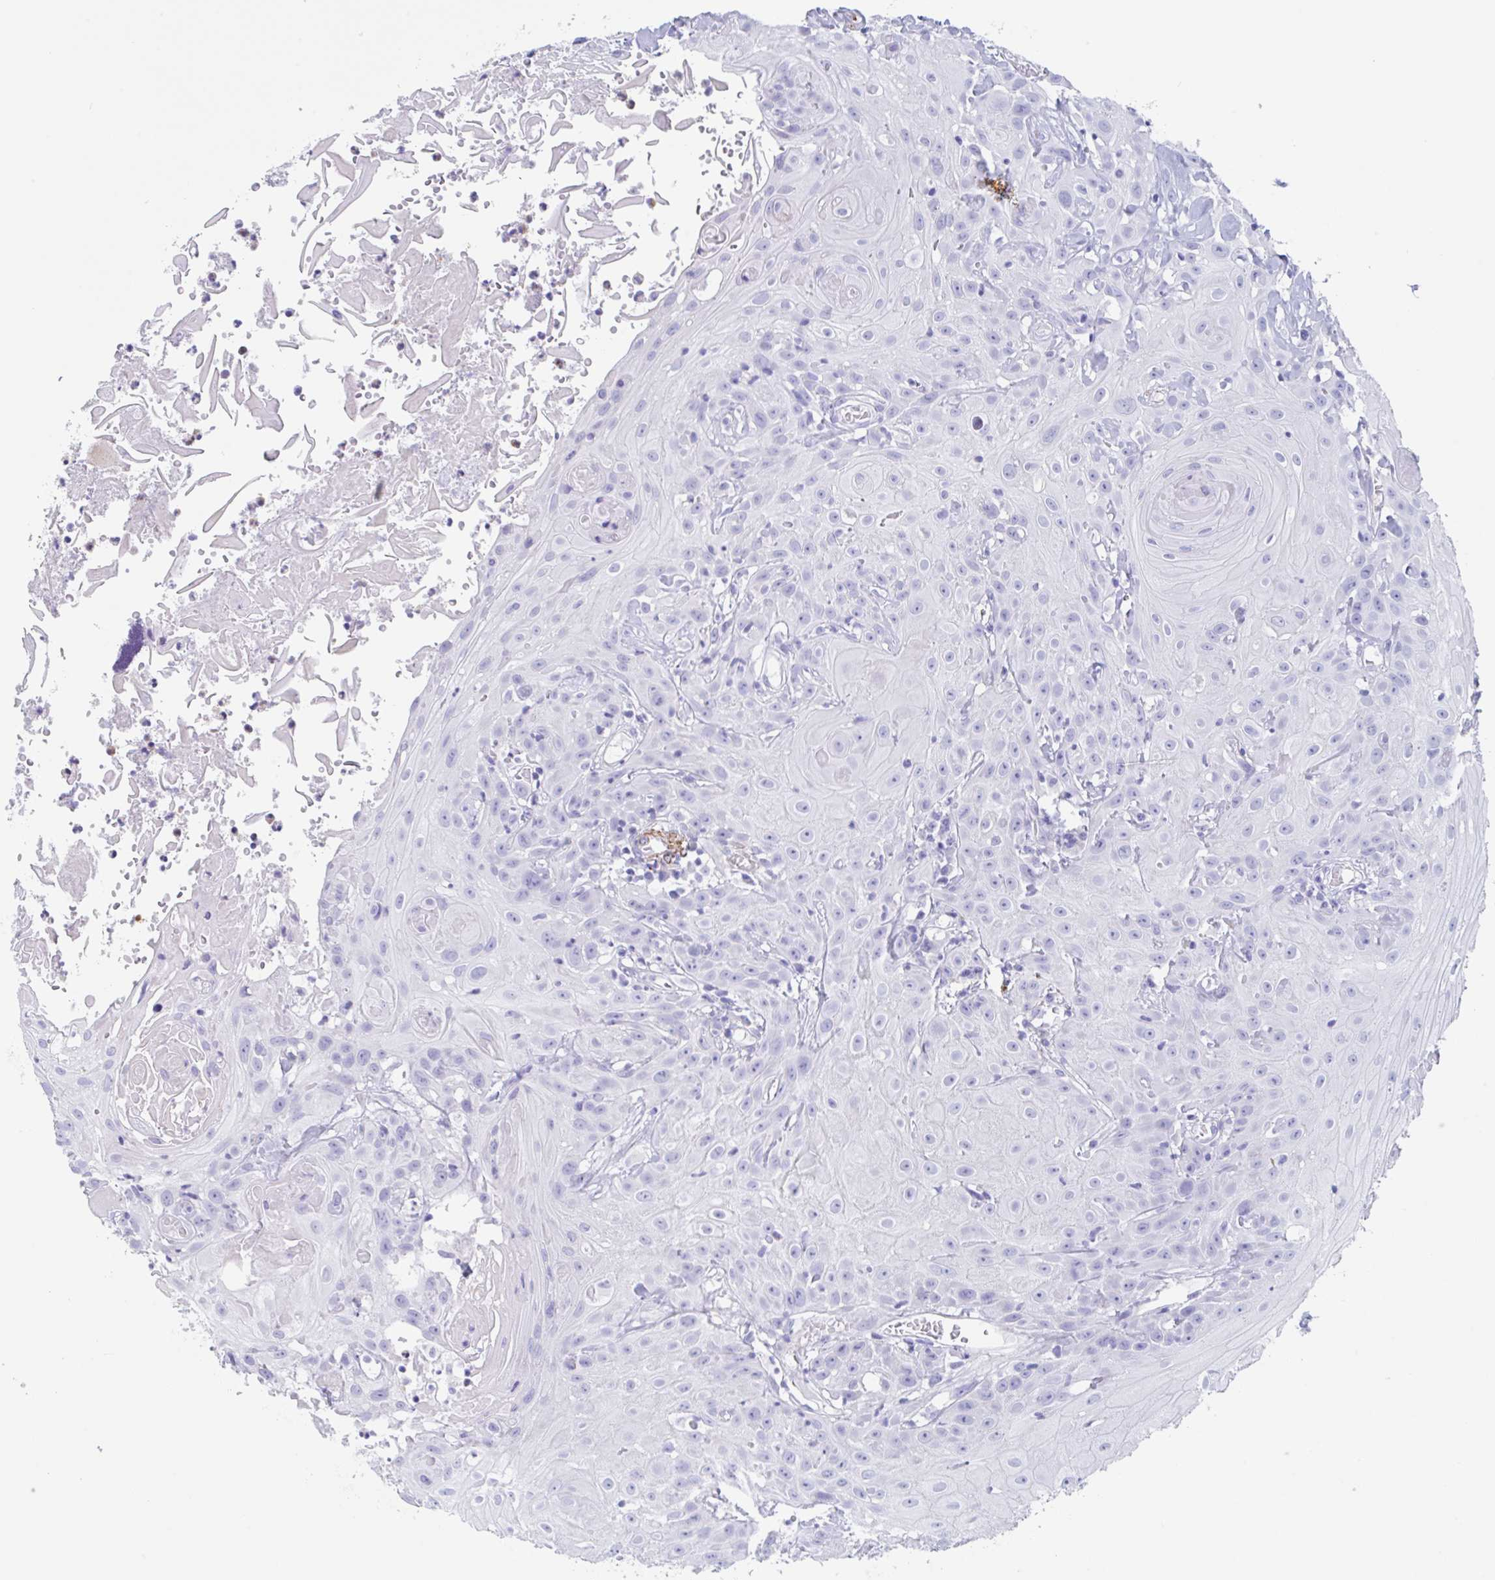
{"staining": {"intensity": "negative", "quantity": "none", "location": "none"}, "tissue": "head and neck cancer", "cell_type": "Tumor cells", "image_type": "cancer", "snomed": [{"axis": "morphology", "description": "Squamous cell carcinoma, NOS"}, {"axis": "topography", "description": "Skin"}, {"axis": "topography", "description": "Head-Neck"}], "caption": "Protein analysis of head and neck cancer demonstrates no significant positivity in tumor cells.", "gene": "TAS2R41", "patient": {"sex": "male", "age": 80}}